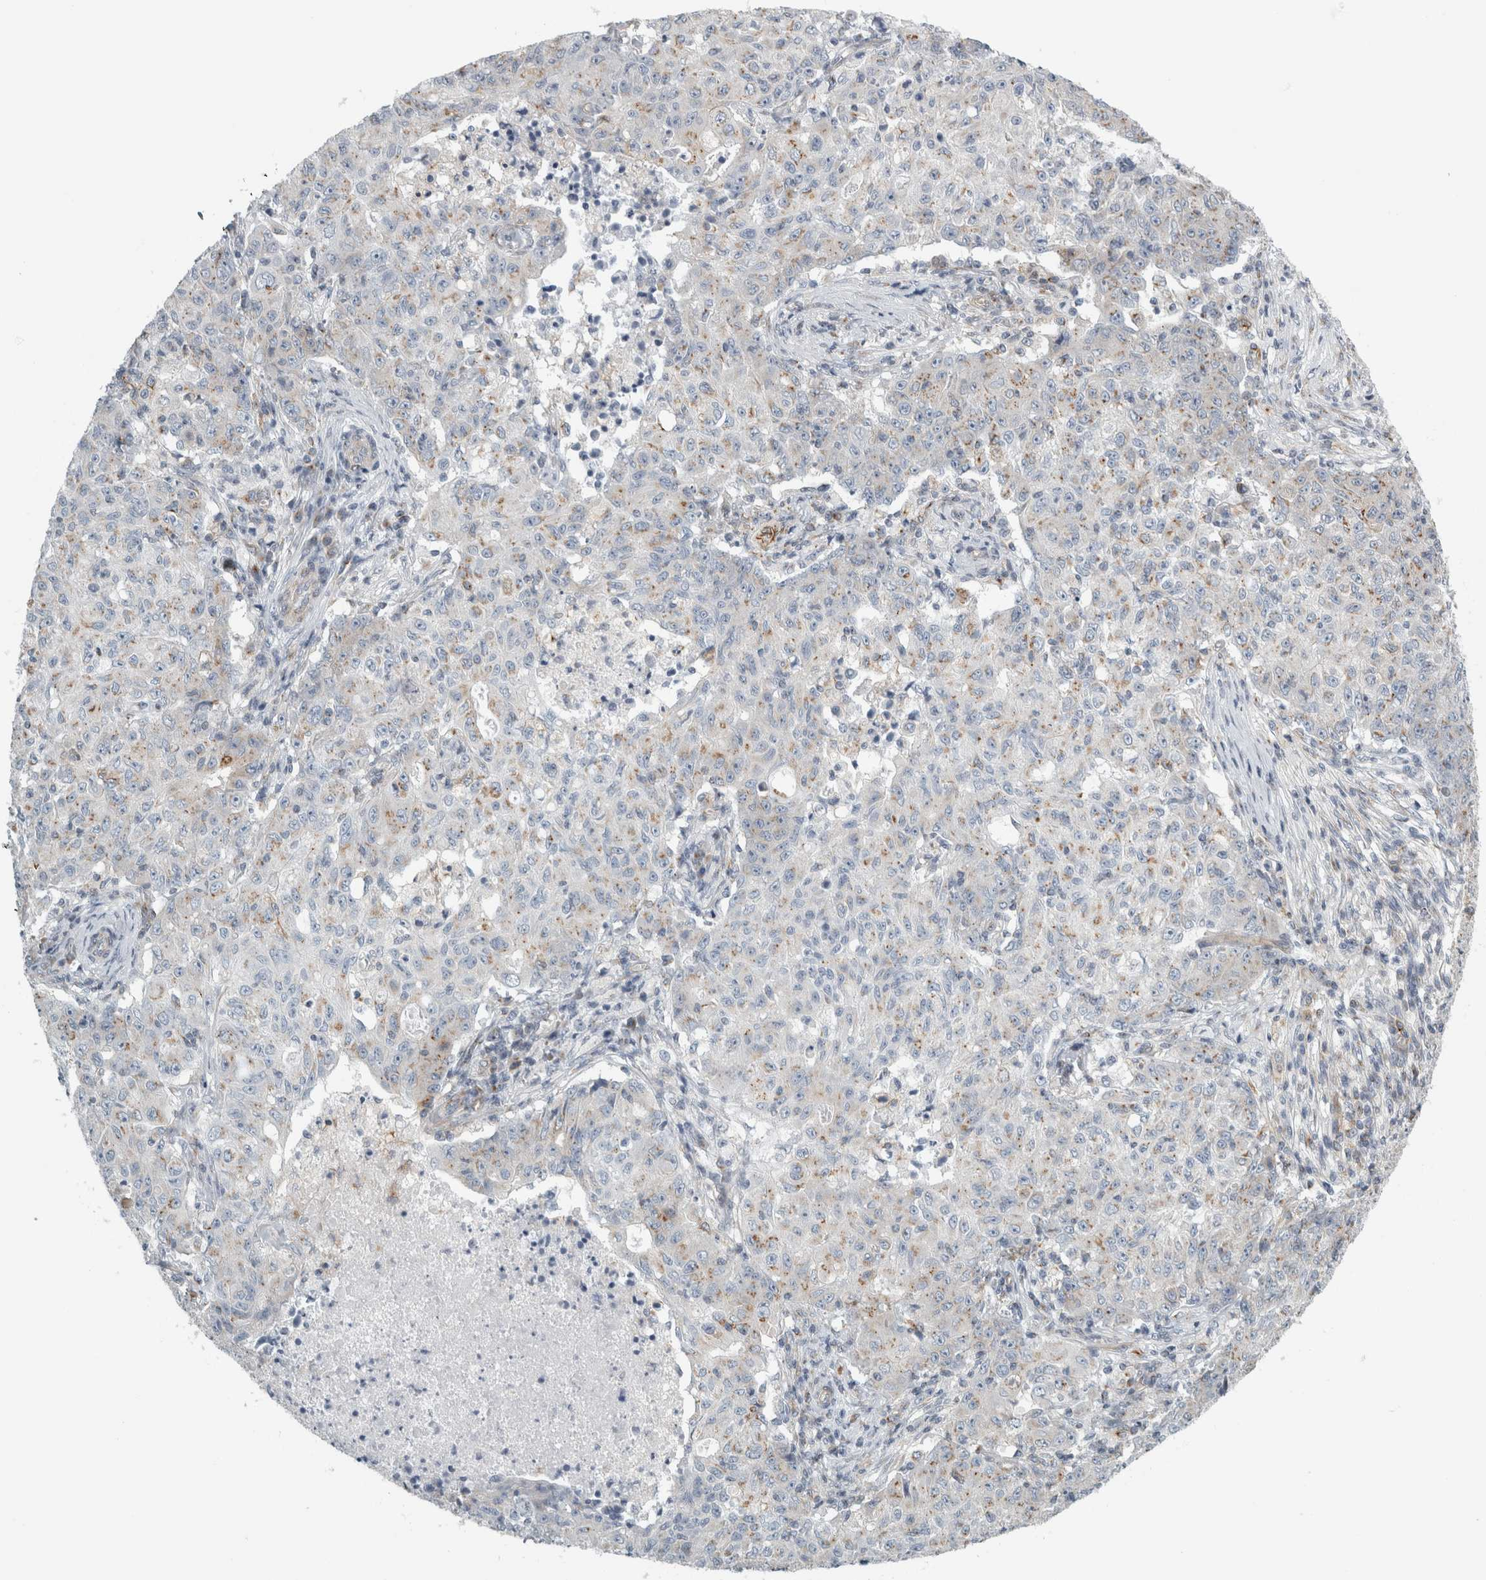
{"staining": {"intensity": "weak", "quantity": "25%-75%", "location": "cytoplasmic/membranous"}, "tissue": "ovarian cancer", "cell_type": "Tumor cells", "image_type": "cancer", "snomed": [{"axis": "morphology", "description": "Carcinoma, endometroid"}, {"axis": "topography", "description": "Ovary"}], "caption": "Protein staining of ovarian endometroid carcinoma tissue displays weak cytoplasmic/membranous expression in about 25%-75% of tumor cells. (brown staining indicates protein expression, while blue staining denotes nuclei).", "gene": "PEX6", "patient": {"sex": "female", "age": 42}}